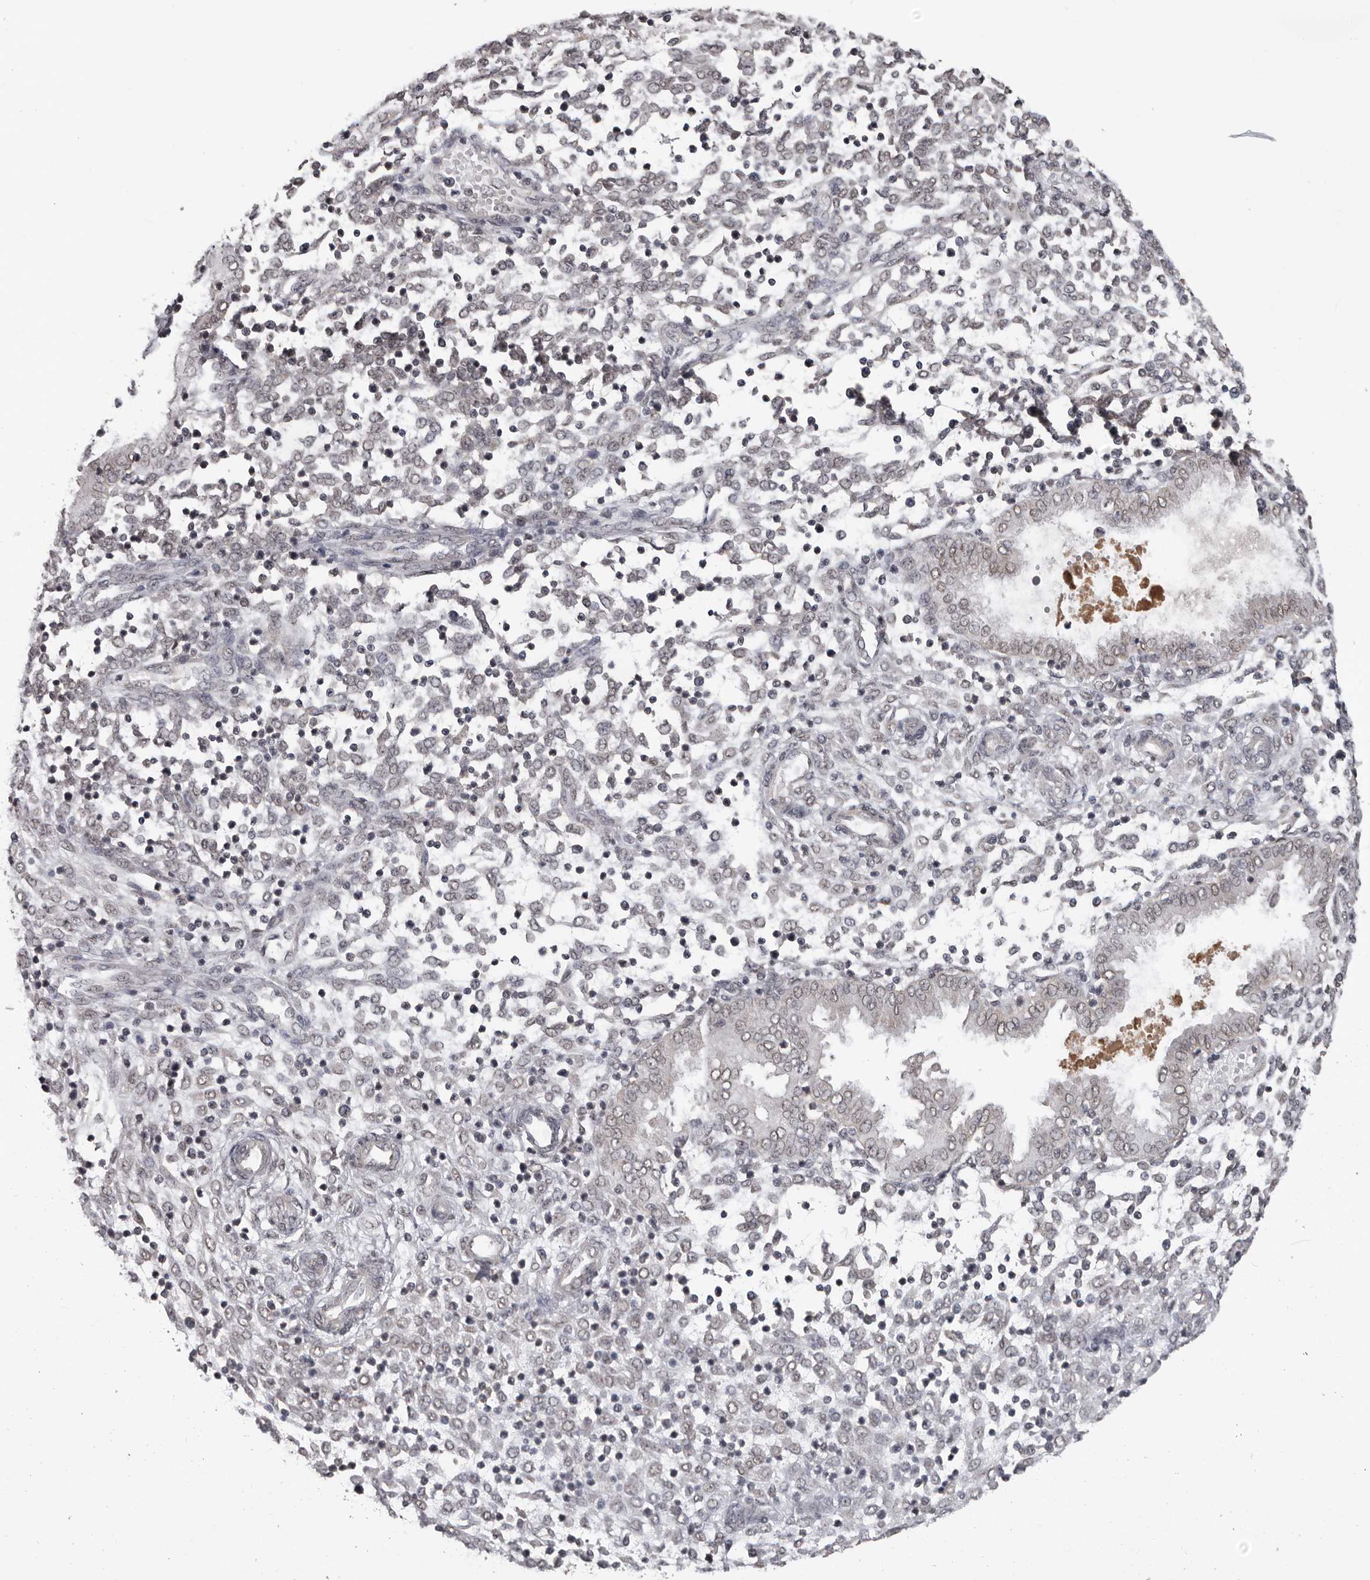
{"staining": {"intensity": "weak", "quantity": "<25%", "location": "nuclear"}, "tissue": "endometrium", "cell_type": "Cells in endometrial stroma", "image_type": "normal", "snomed": [{"axis": "morphology", "description": "Normal tissue, NOS"}, {"axis": "topography", "description": "Endometrium"}], "caption": "Cells in endometrial stroma show no significant staining in normal endometrium. Nuclei are stained in blue.", "gene": "MOGAT2", "patient": {"sex": "female", "age": 53}}